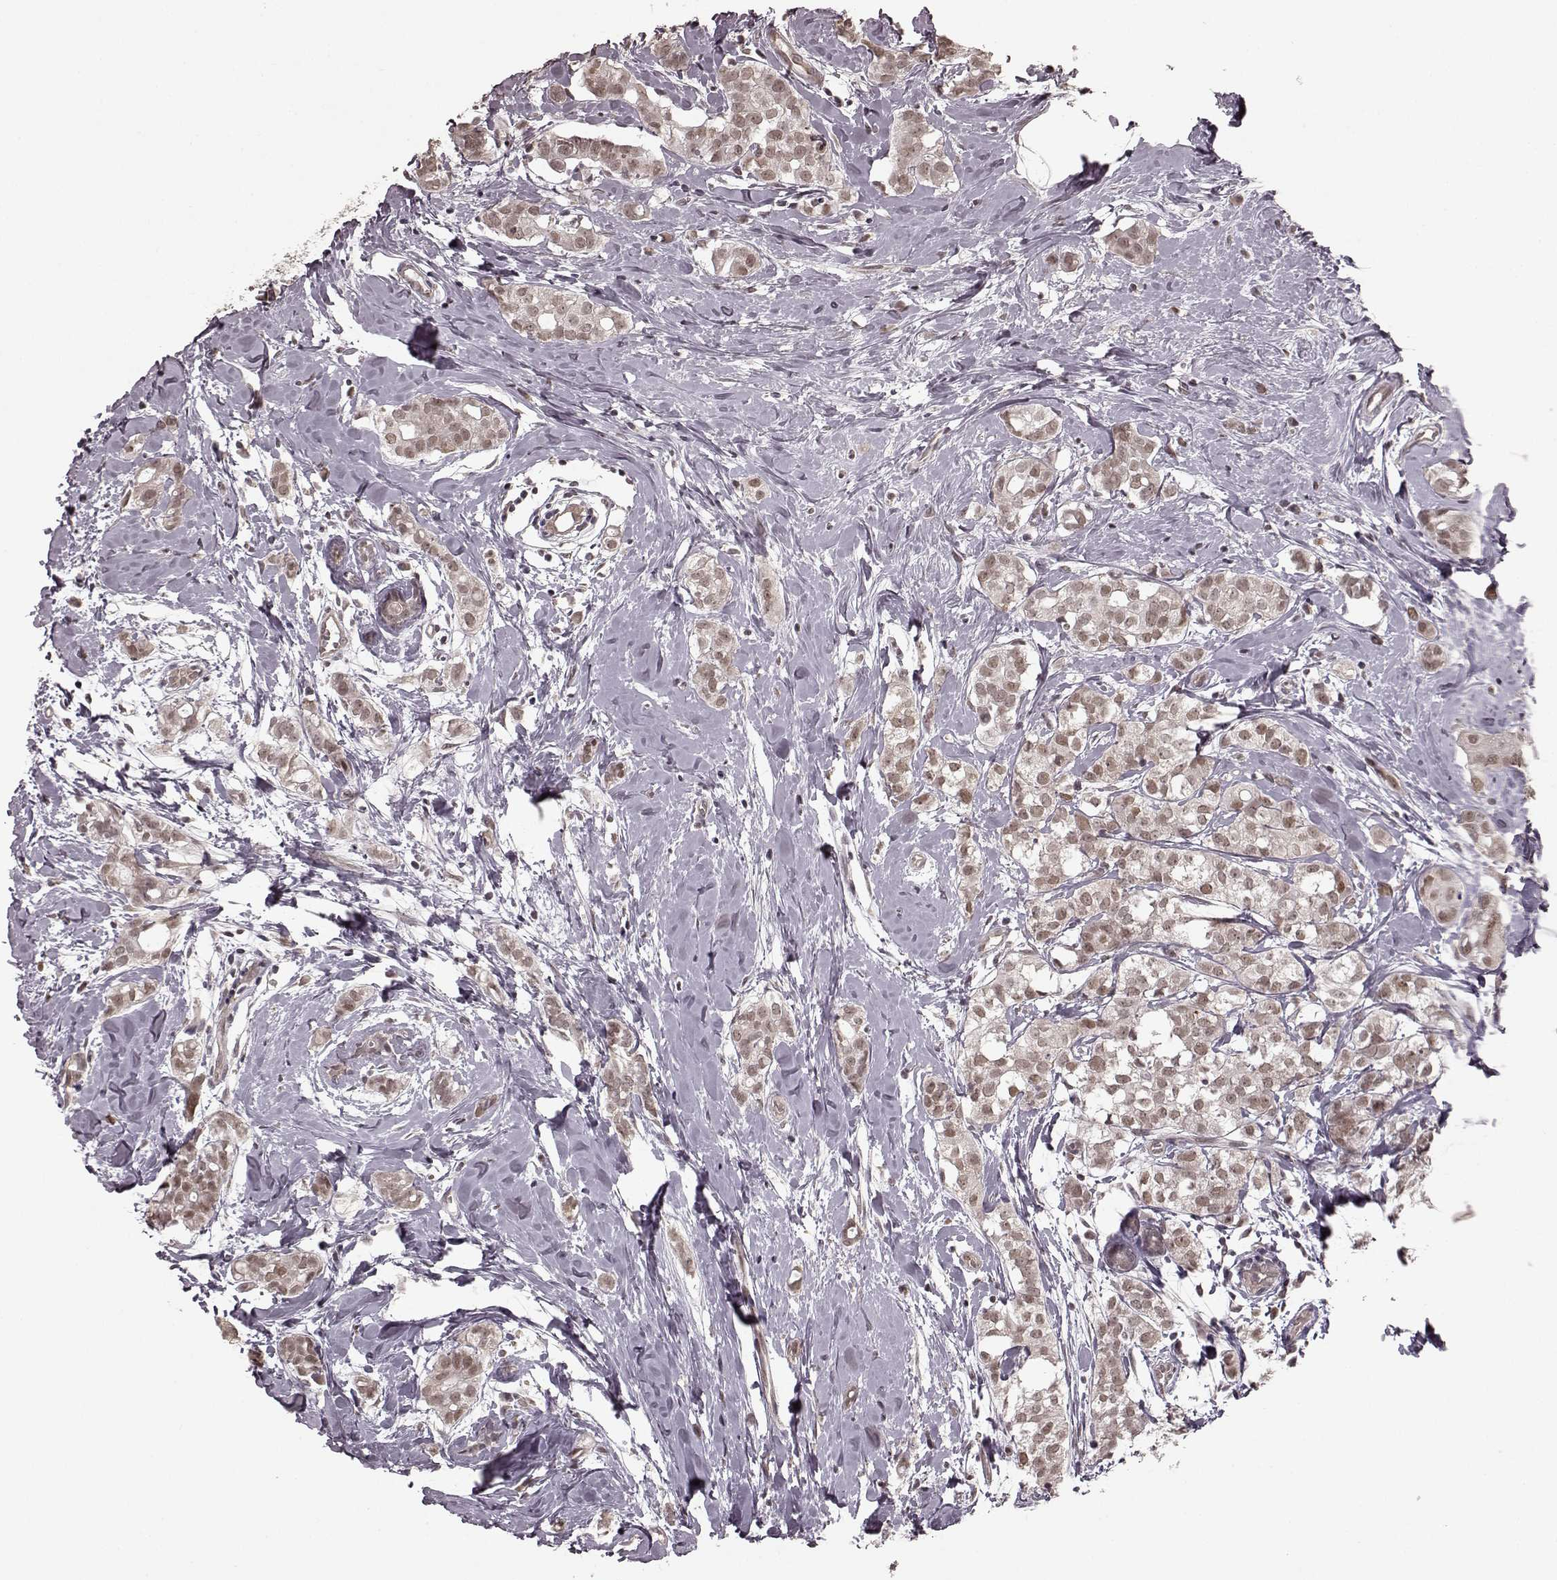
{"staining": {"intensity": "weak", "quantity": ">75%", "location": "cytoplasmic/membranous,nuclear"}, "tissue": "breast cancer", "cell_type": "Tumor cells", "image_type": "cancer", "snomed": [{"axis": "morphology", "description": "Duct carcinoma"}, {"axis": "topography", "description": "Breast"}], "caption": "High-power microscopy captured an IHC micrograph of intraductal carcinoma (breast), revealing weak cytoplasmic/membranous and nuclear staining in about >75% of tumor cells.", "gene": "PLCB4", "patient": {"sex": "female", "age": 40}}